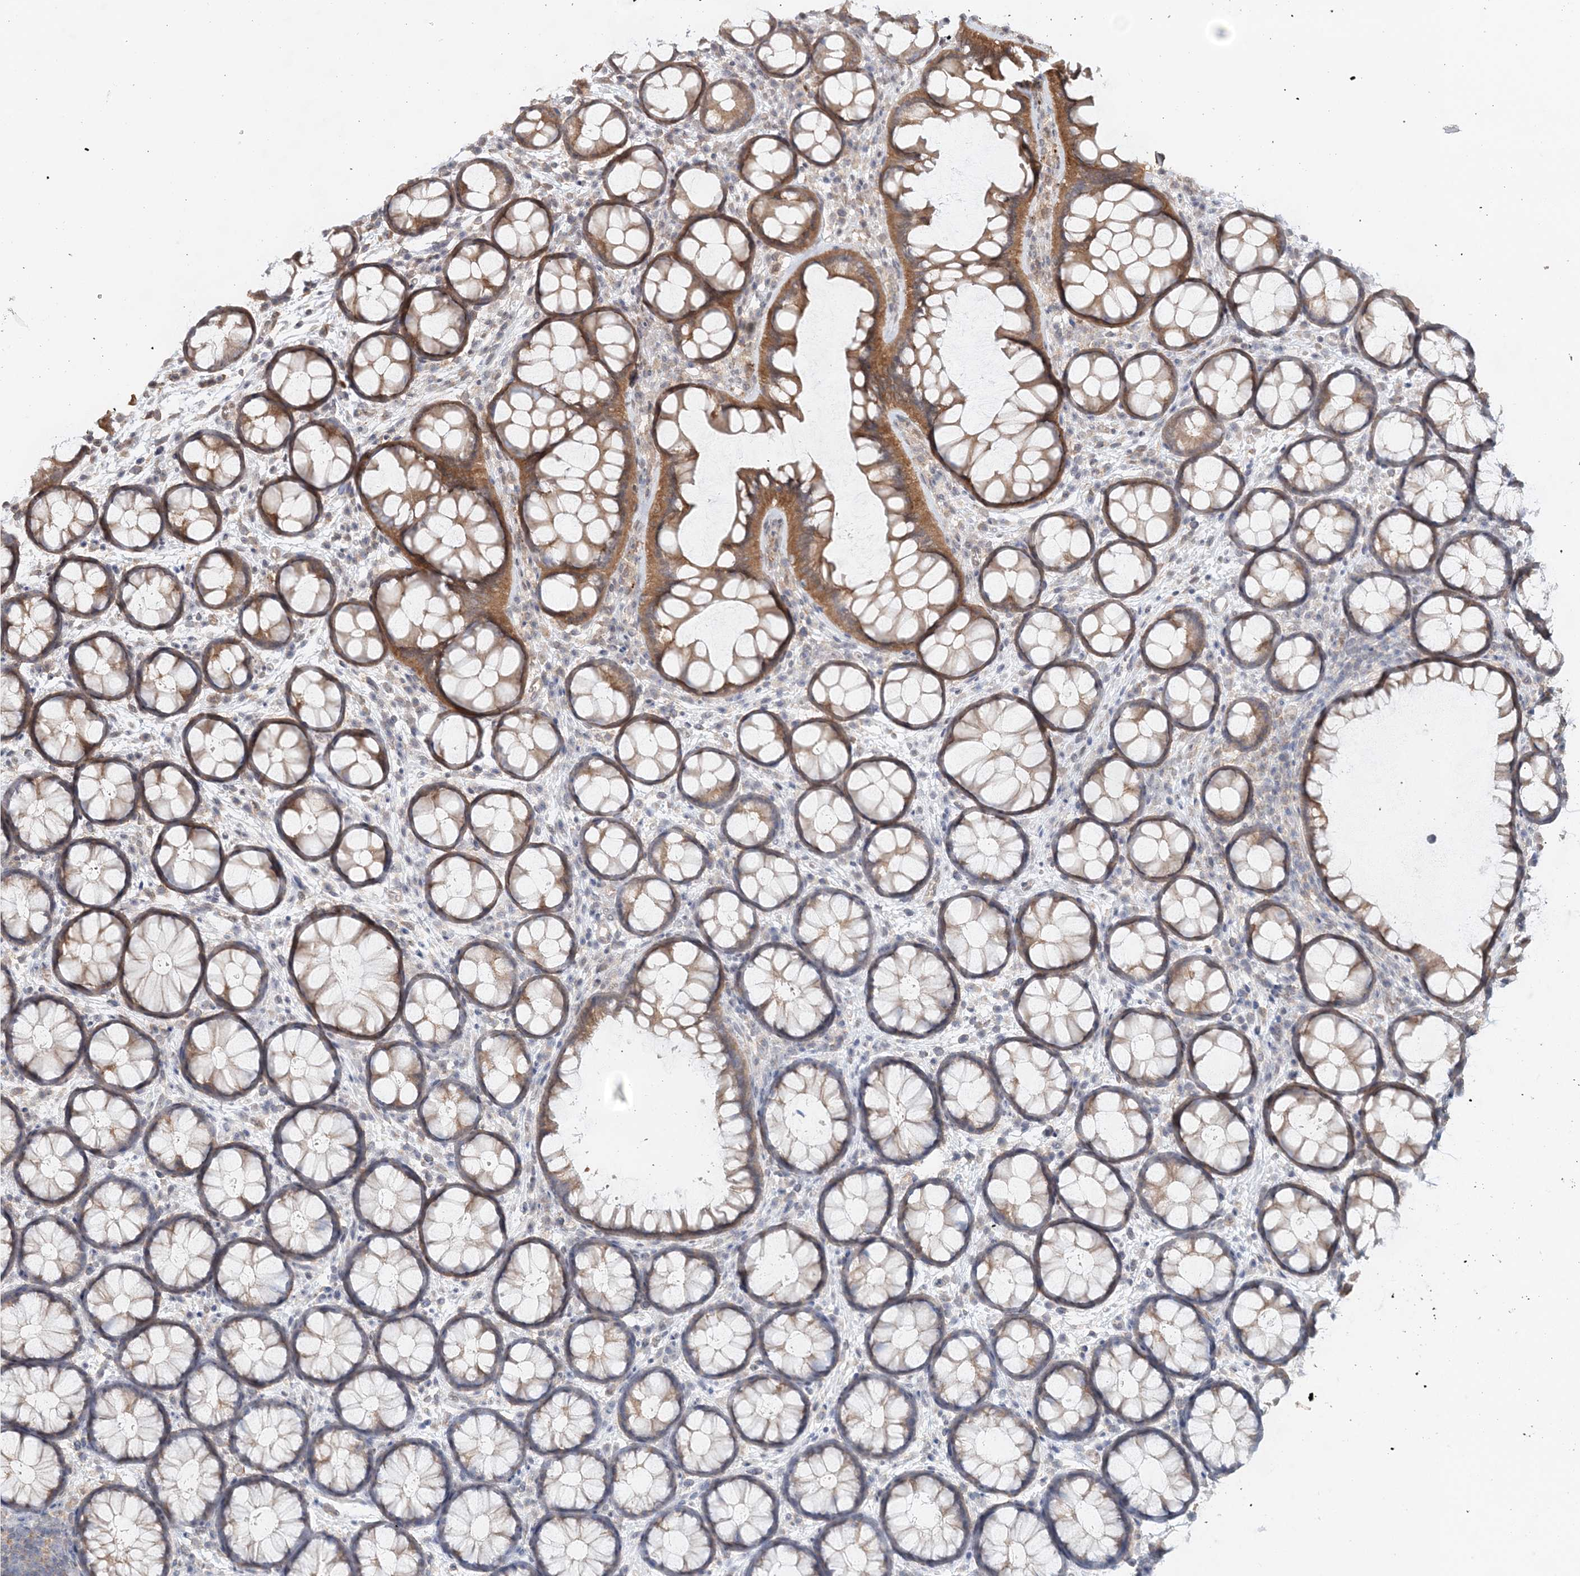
{"staining": {"intensity": "weak", "quantity": ">75%", "location": "cytoplasmic/membranous"}, "tissue": "colon", "cell_type": "Endothelial cells", "image_type": "normal", "snomed": [{"axis": "morphology", "description": "Normal tissue, NOS"}, {"axis": "topography", "description": "Colon"}], "caption": "IHC photomicrograph of benign colon: human colon stained using immunohistochemistry demonstrates low levels of weak protein expression localized specifically in the cytoplasmic/membranous of endothelial cells, appearing as a cytoplasmic/membranous brown color.", "gene": "FBXO38", "patient": {"sex": "female", "age": 82}}